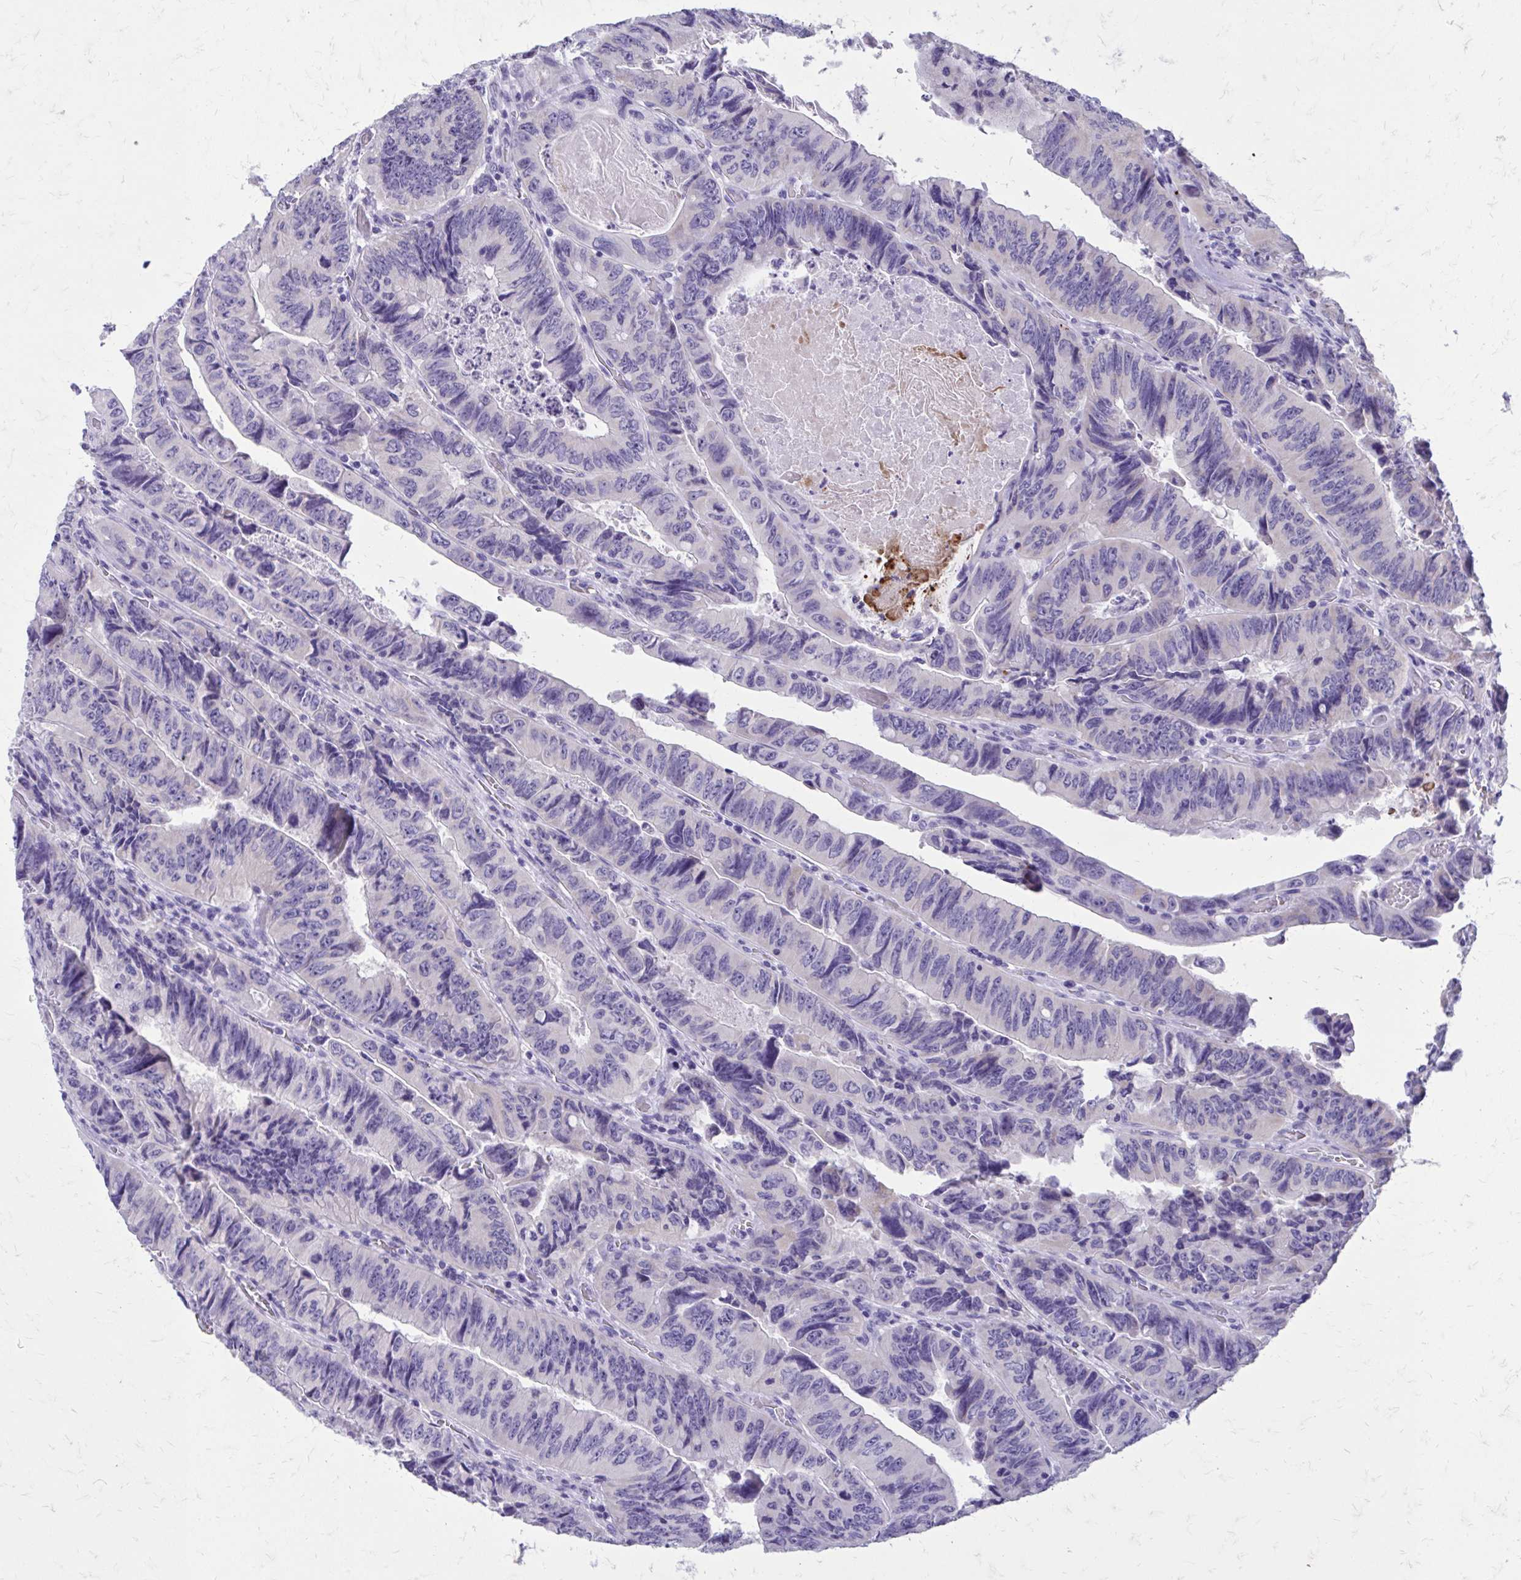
{"staining": {"intensity": "negative", "quantity": "none", "location": "none"}, "tissue": "colorectal cancer", "cell_type": "Tumor cells", "image_type": "cancer", "snomed": [{"axis": "morphology", "description": "Adenocarcinoma, NOS"}, {"axis": "topography", "description": "Colon"}], "caption": "This is an IHC histopathology image of colorectal adenocarcinoma. There is no staining in tumor cells.", "gene": "SATL1", "patient": {"sex": "female", "age": 84}}